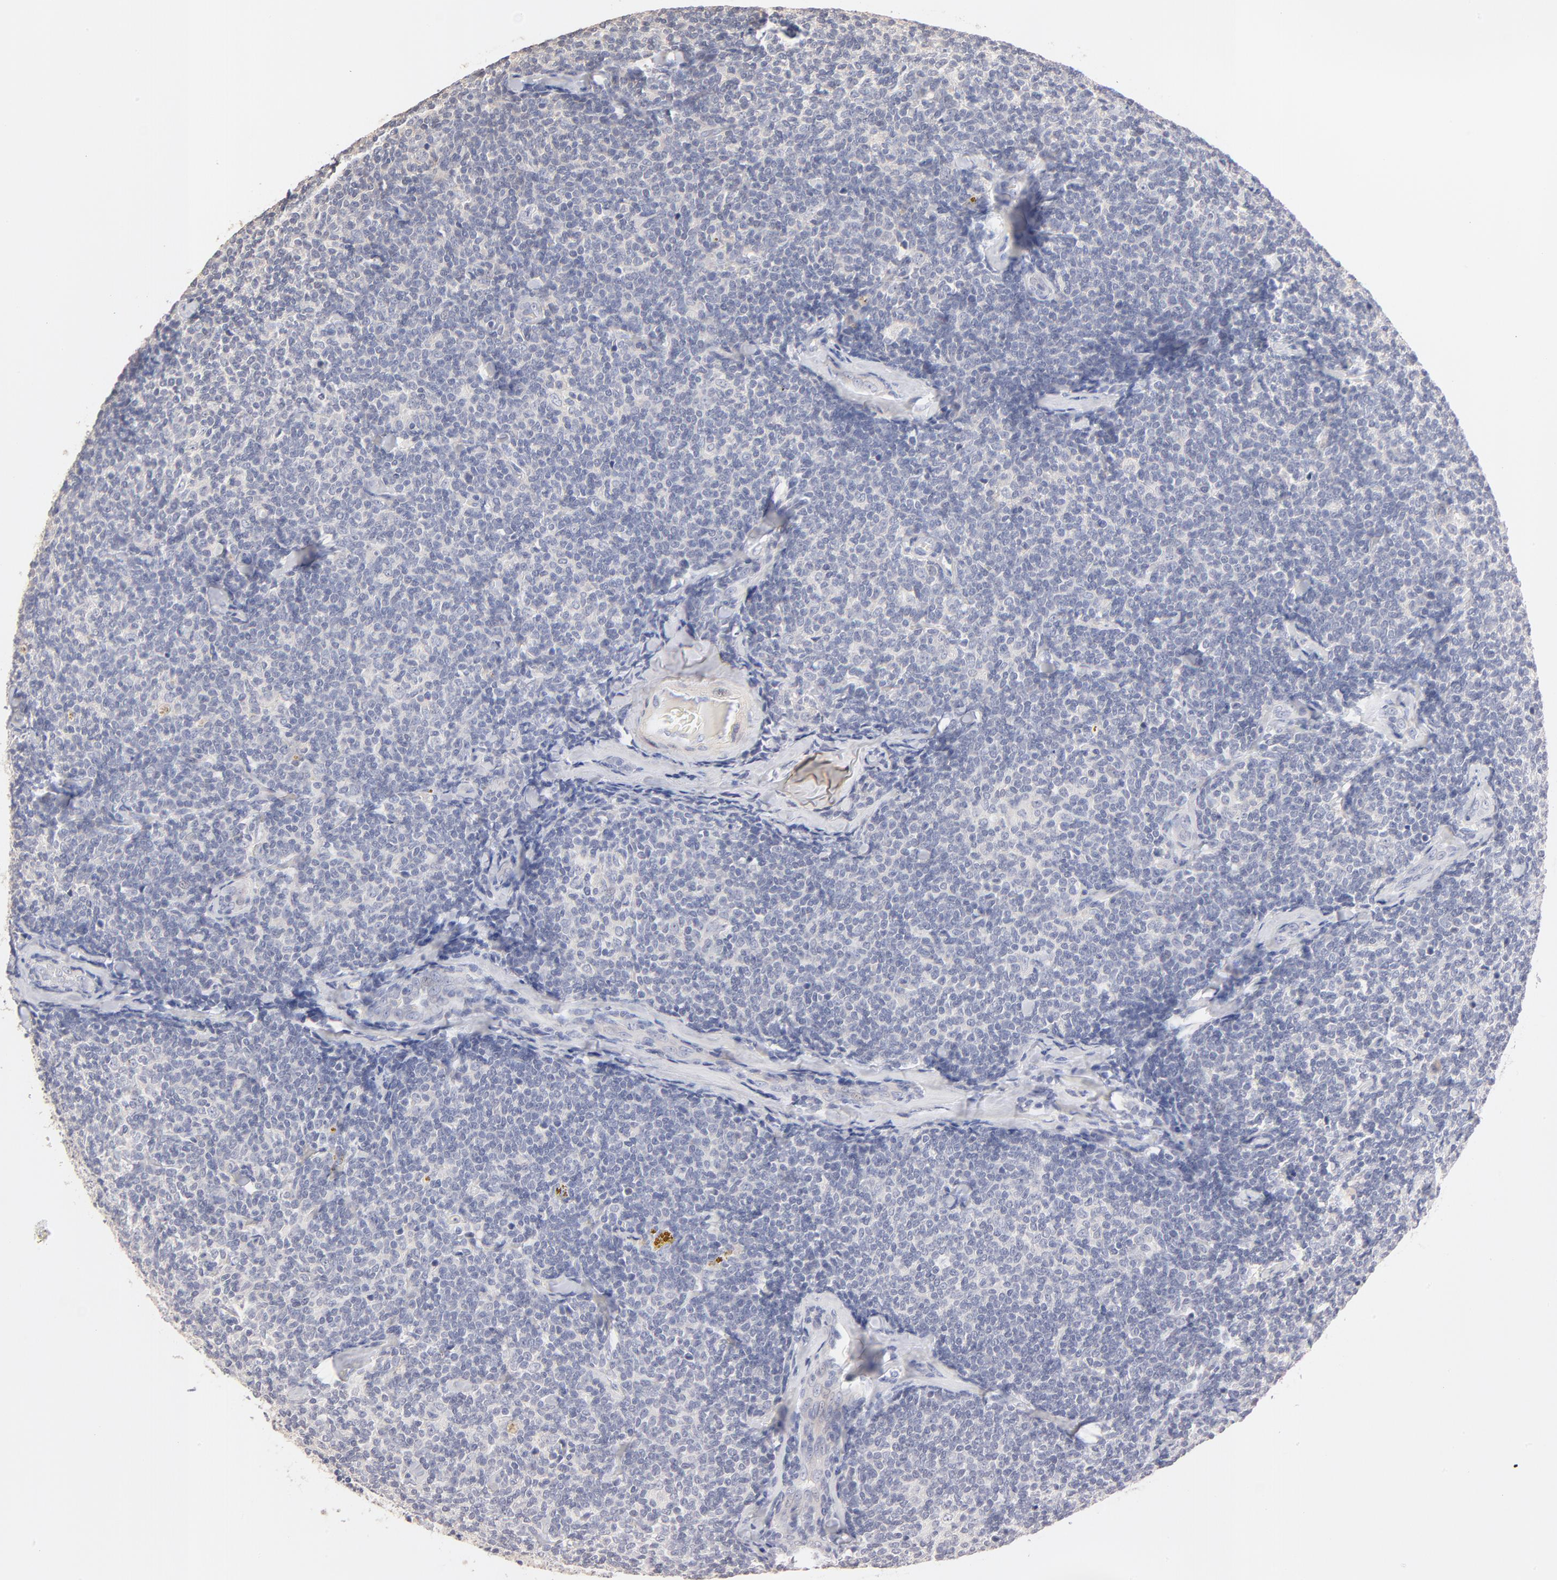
{"staining": {"intensity": "negative", "quantity": "none", "location": "none"}, "tissue": "lymphoma", "cell_type": "Tumor cells", "image_type": "cancer", "snomed": [{"axis": "morphology", "description": "Malignant lymphoma, non-Hodgkin's type, Low grade"}, {"axis": "topography", "description": "Lymph node"}], "caption": "Immunohistochemistry of human malignant lymphoma, non-Hodgkin's type (low-grade) displays no positivity in tumor cells.", "gene": "ITGA8", "patient": {"sex": "male", "age": 74}}